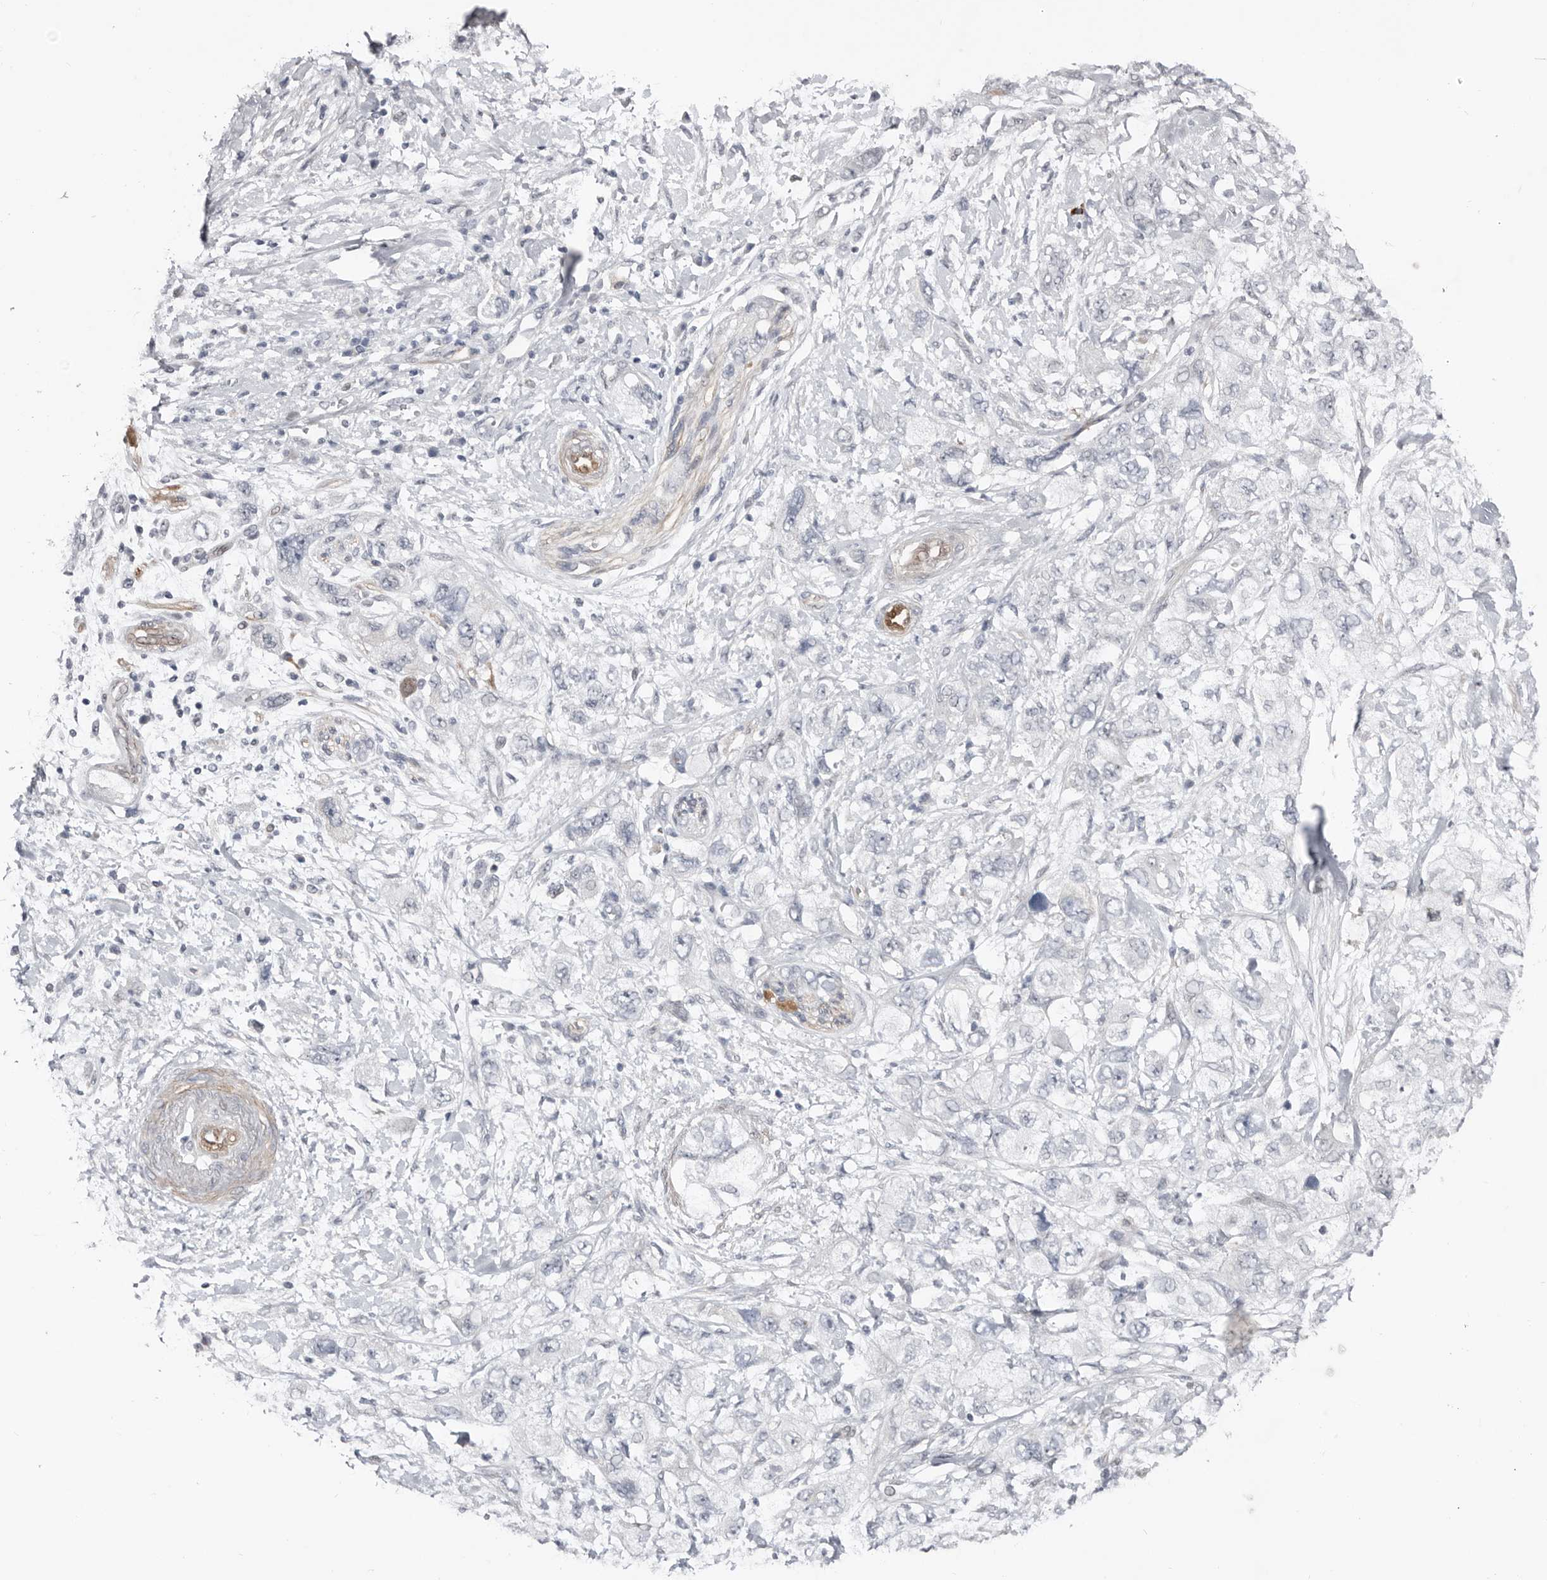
{"staining": {"intensity": "negative", "quantity": "none", "location": "none"}, "tissue": "pancreatic cancer", "cell_type": "Tumor cells", "image_type": "cancer", "snomed": [{"axis": "morphology", "description": "Adenocarcinoma, NOS"}, {"axis": "topography", "description": "Pancreas"}], "caption": "DAB immunohistochemical staining of human pancreatic adenocarcinoma exhibits no significant staining in tumor cells.", "gene": "ASRGL1", "patient": {"sex": "female", "age": 73}}